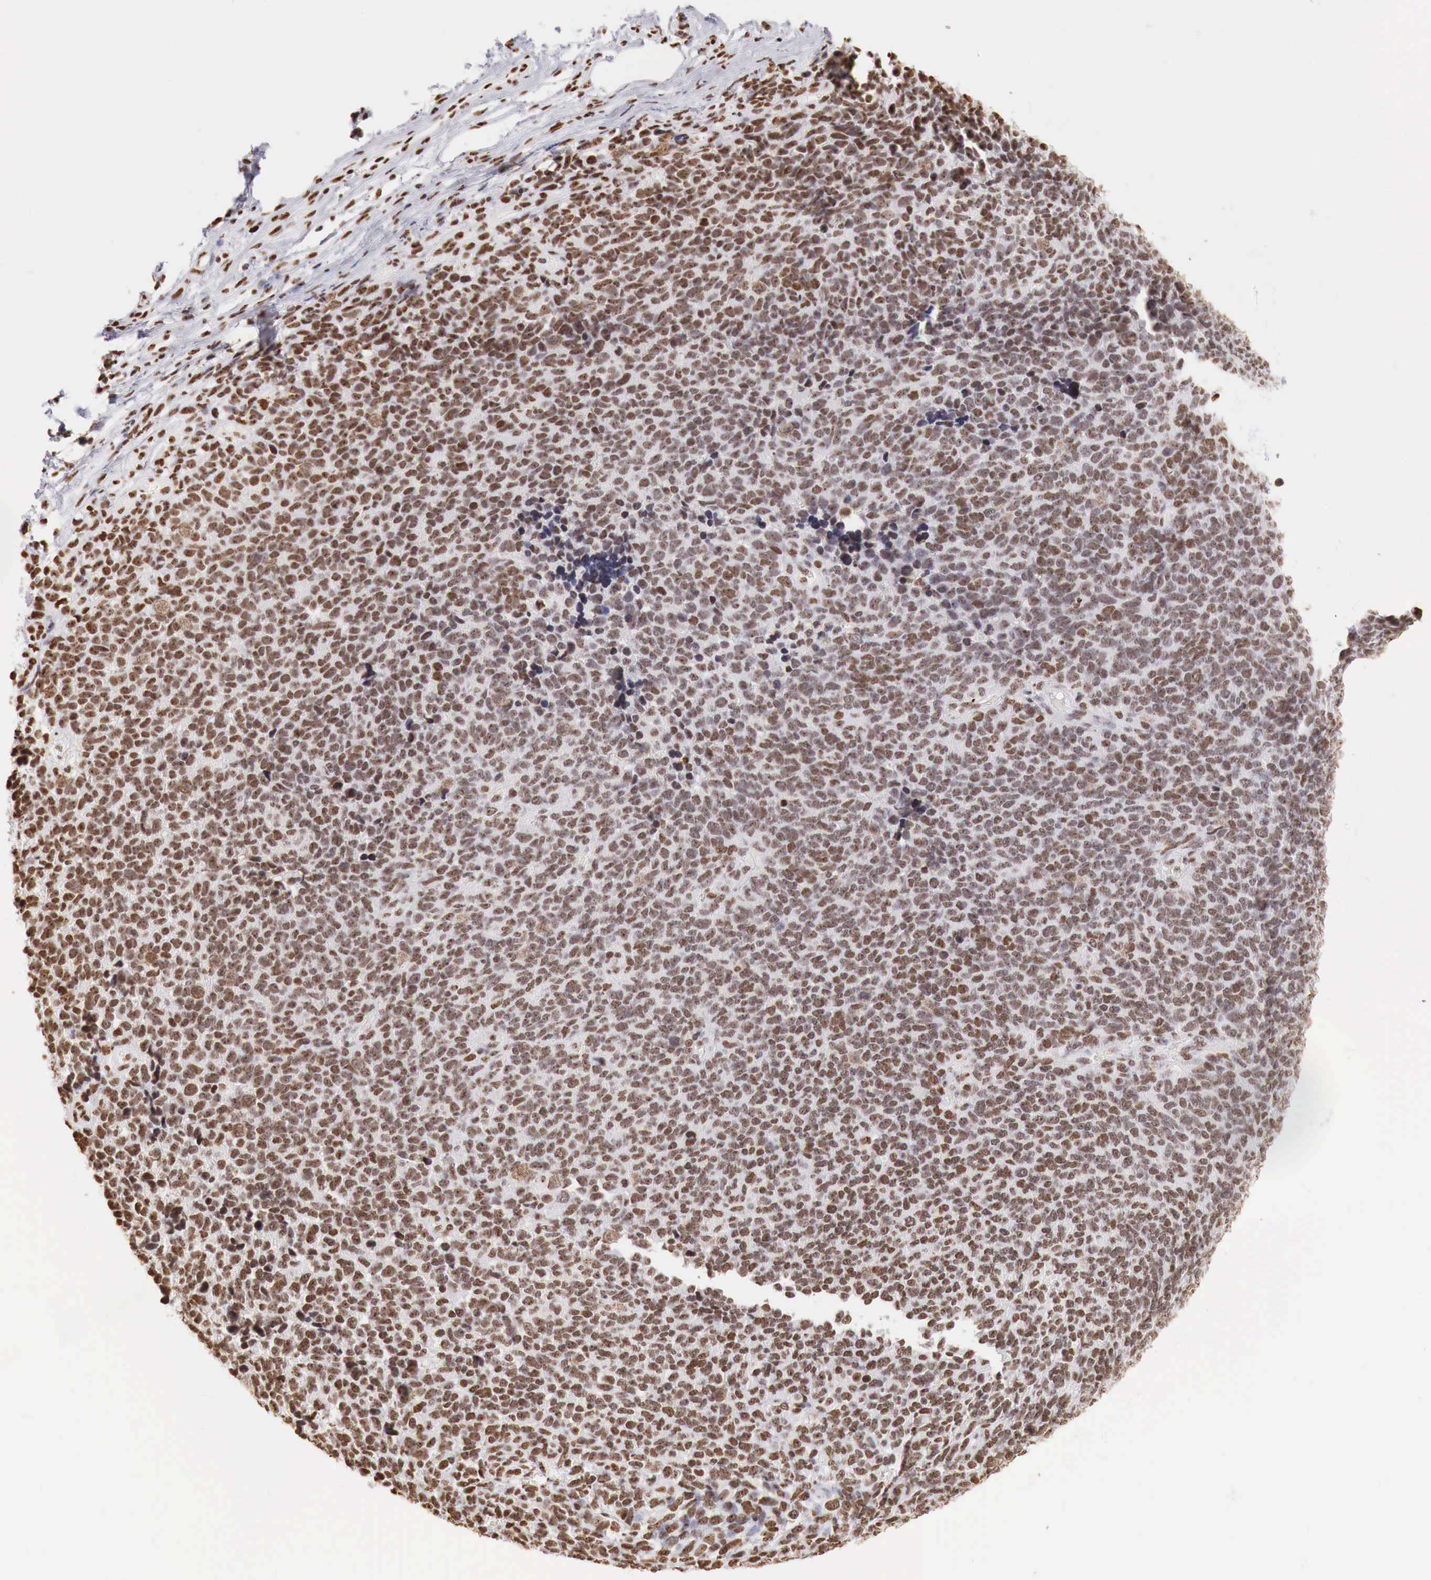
{"staining": {"intensity": "strong", "quantity": ">75%", "location": "nuclear"}, "tissue": "melanoma", "cell_type": "Tumor cells", "image_type": "cancer", "snomed": [{"axis": "morphology", "description": "Malignant melanoma, NOS"}, {"axis": "topography", "description": "Skin"}], "caption": "High-power microscopy captured an immunohistochemistry micrograph of malignant melanoma, revealing strong nuclear expression in about >75% of tumor cells.", "gene": "DKC1", "patient": {"sex": "female", "age": 85}}